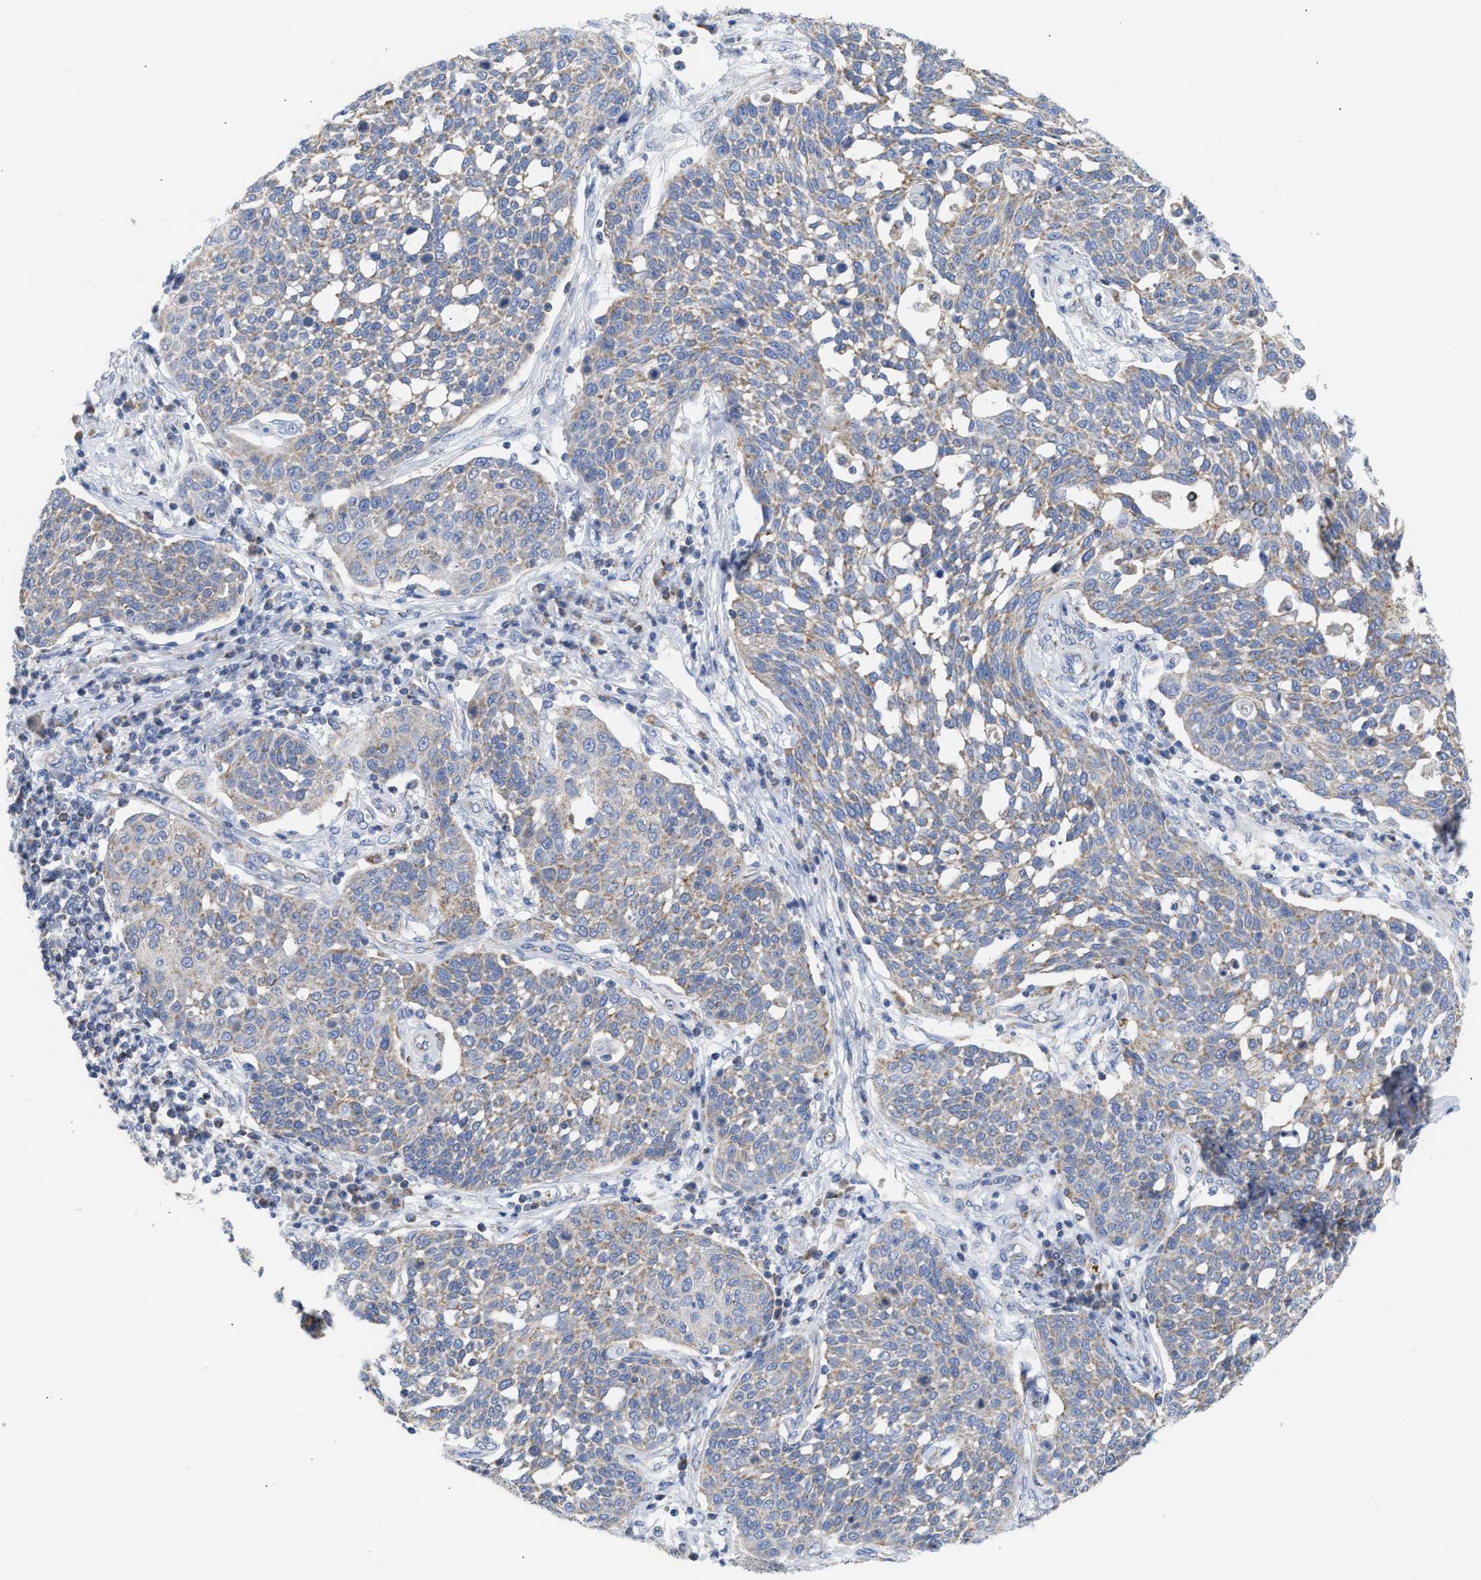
{"staining": {"intensity": "moderate", "quantity": "25%-75%", "location": "cytoplasmic/membranous"}, "tissue": "cervical cancer", "cell_type": "Tumor cells", "image_type": "cancer", "snomed": [{"axis": "morphology", "description": "Squamous cell carcinoma, NOS"}, {"axis": "topography", "description": "Cervix"}], "caption": "Human cervical cancer (squamous cell carcinoma) stained for a protein (brown) demonstrates moderate cytoplasmic/membranous positive positivity in about 25%-75% of tumor cells.", "gene": "ACOT13", "patient": {"sex": "female", "age": 34}}